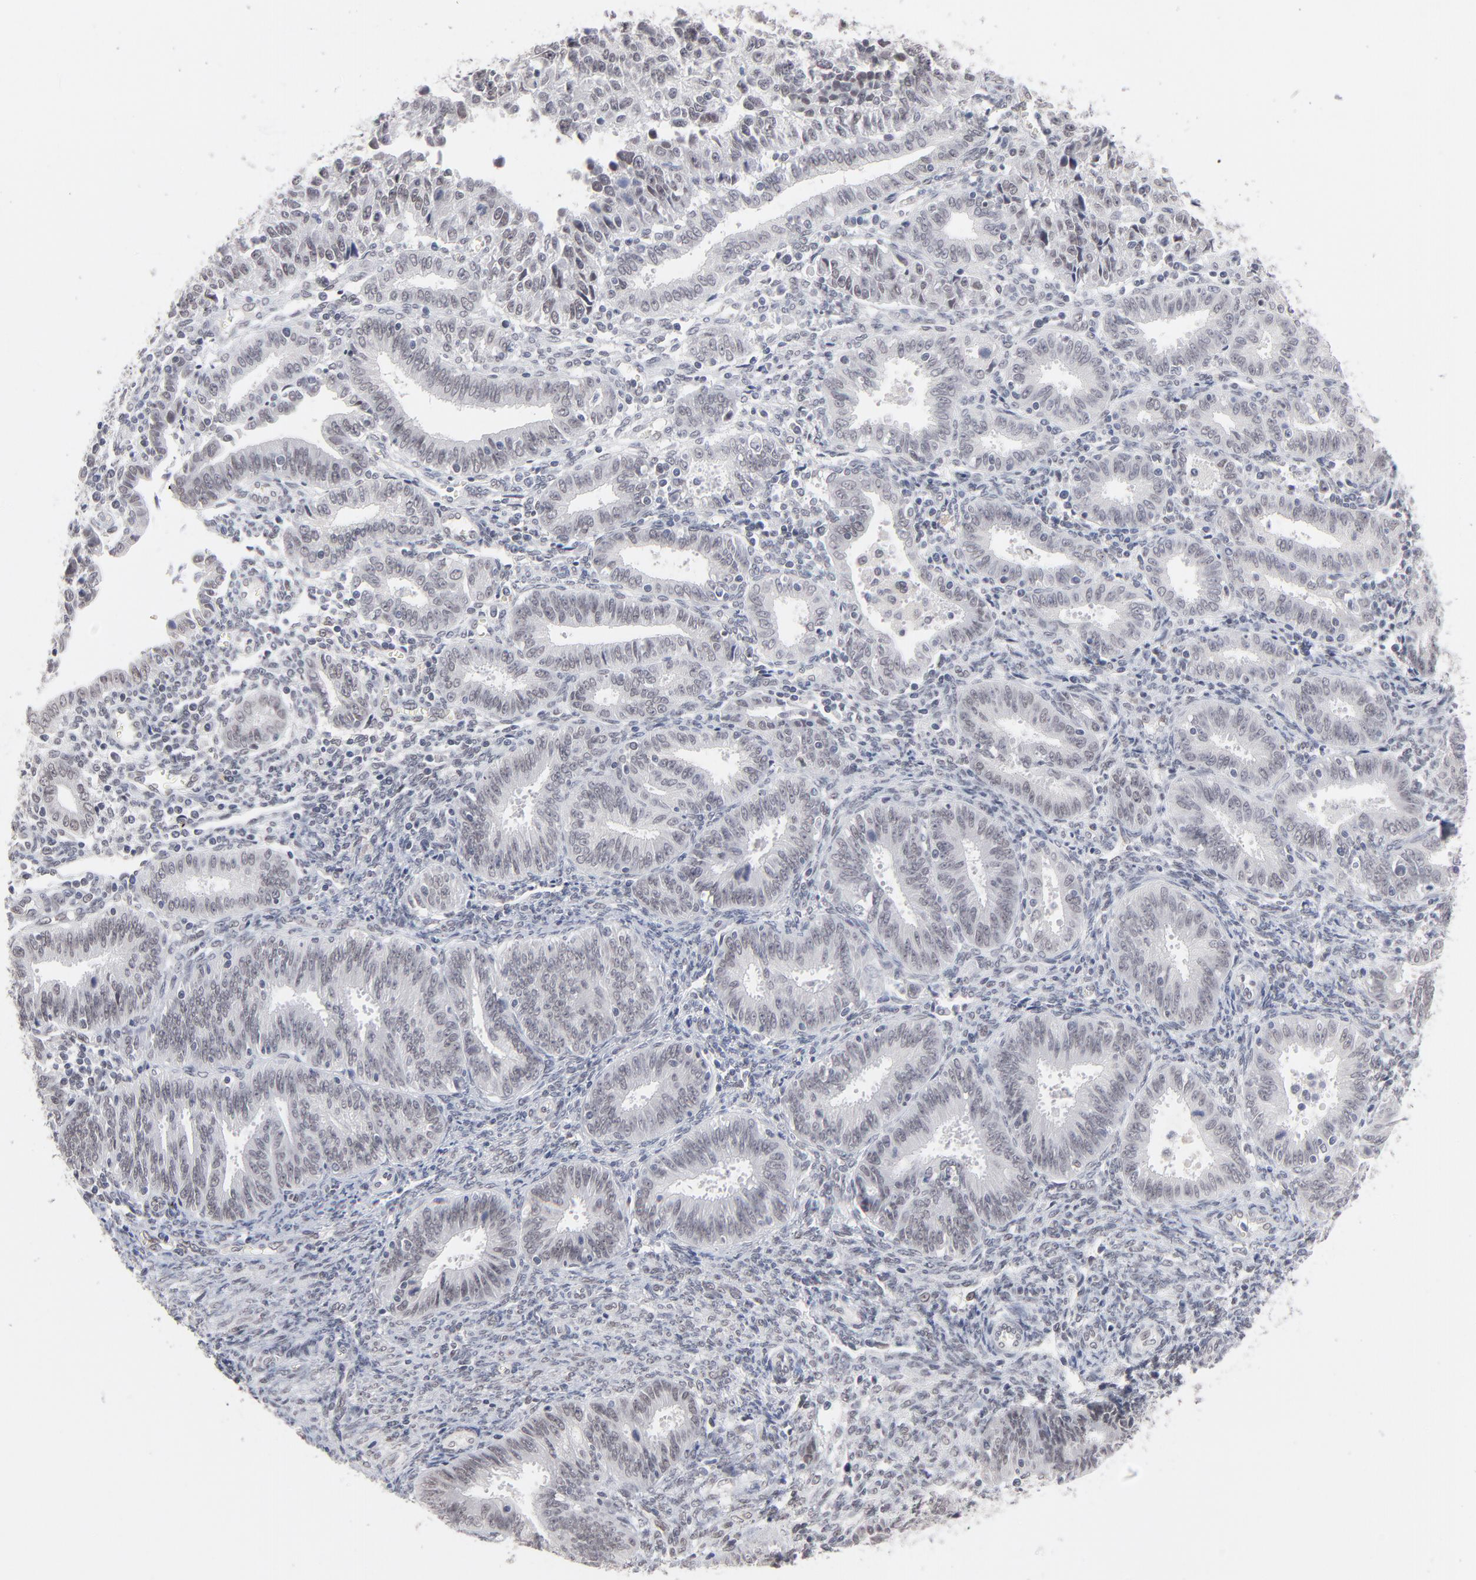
{"staining": {"intensity": "negative", "quantity": "none", "location": "none"}, "tissue": "endometrial cancer", "cell_type": "Tumor cells", "image_type": "cancer", "snomed": [{"axis": "morphology", "description": "Adenocarcinoma, NOS"}, {"axis": "topography", "description": "Endometrium"}], "caption": "Endometrial cancer (adenocarcinoma) was stained to show a protein in brown. There is no significant positivity in tumor cells.", "gene": "MBIP", "patient": {"sex": "female", "age": 42}}